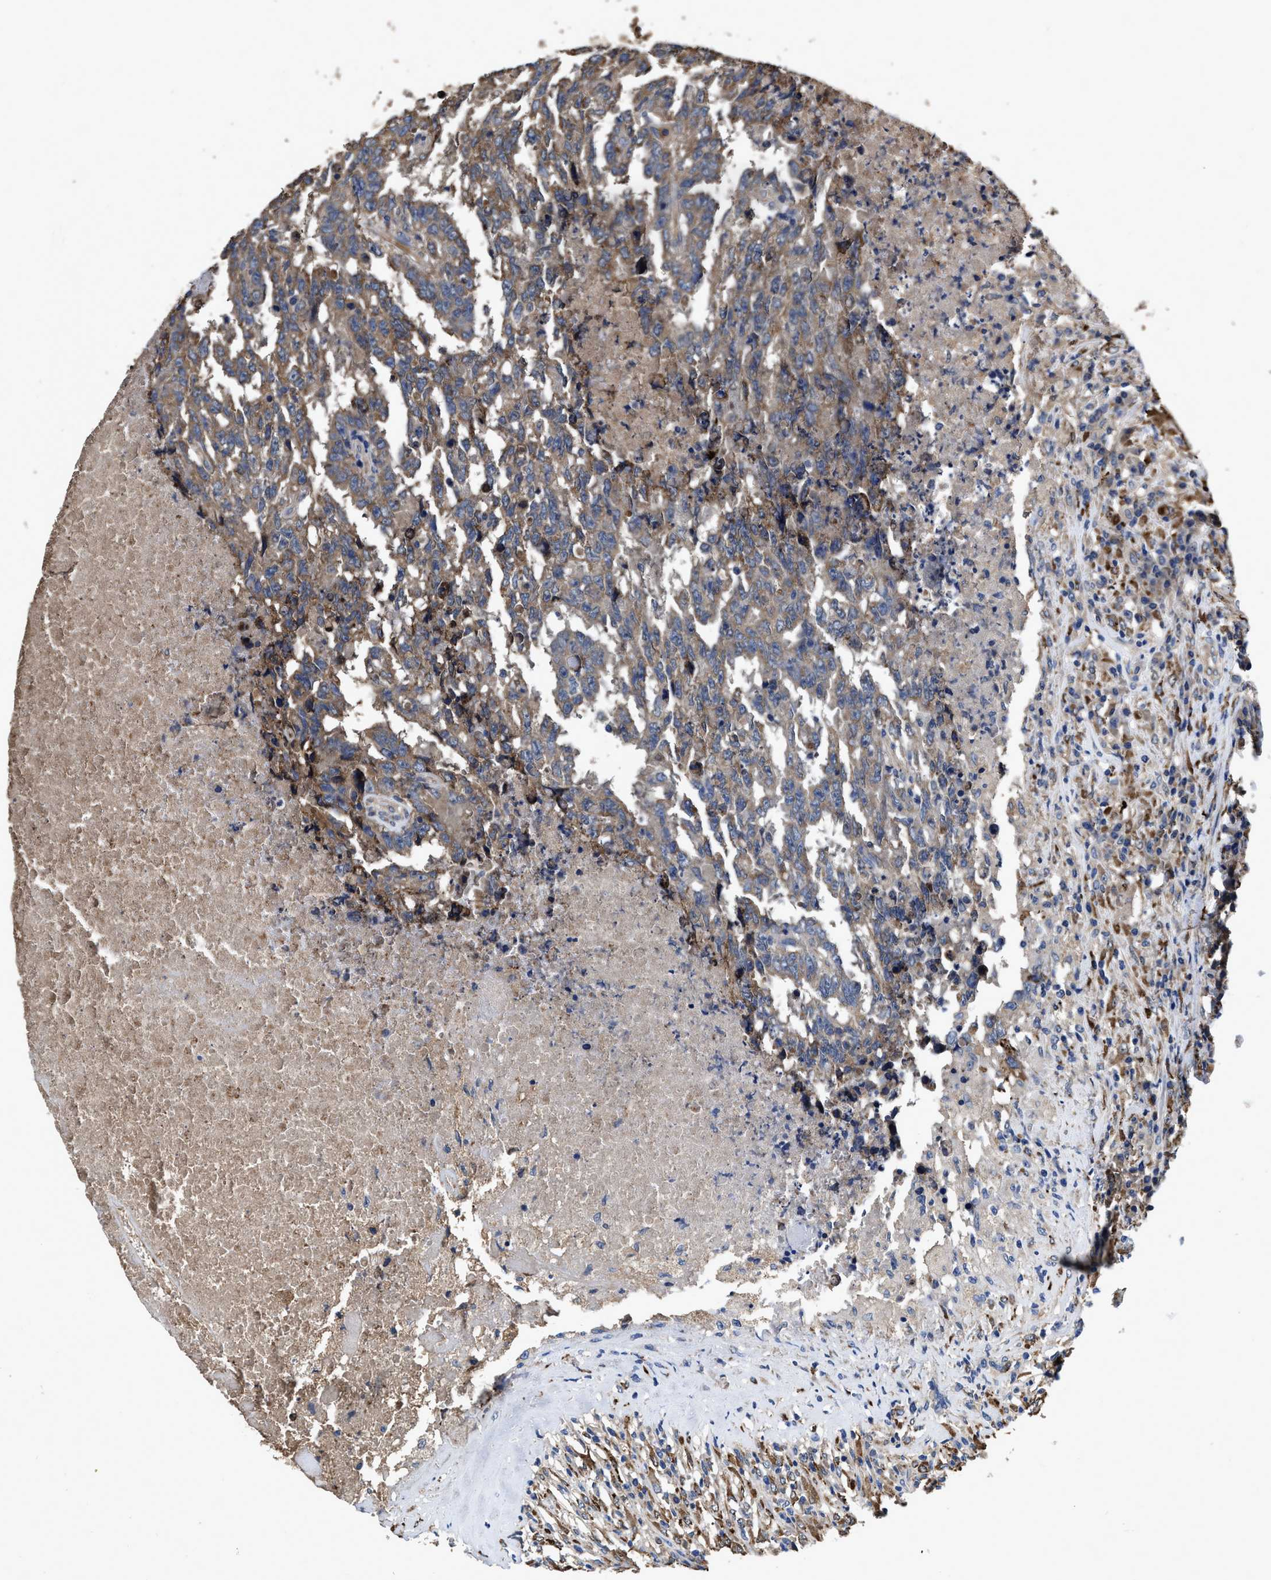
{"staining": {"intensity": "moderate", "quantity": ">75%", "location": "cytoplasmic/membranous"}, "tissue": "testis cancer", "cell_type": "Tumor cells", "image_type": "cancer", "snomed": [{"axis": "morphology", "description": "Necrosis, NOS"}, {"axis": "morphology", "description": "Carcinoma, Embryonal, NOS"}, {"axis": "topography", "description": "Testis"}], "caption": "Immunohistochemistry photomicrograph of testis cancer stained for a protein (brown), which shows medium levels of moderate cytoplasmic/membranous expression in approximately >75% of tumor cells.", "gene": "IDNK", "patient": {"sex": "male", "age": 19}}